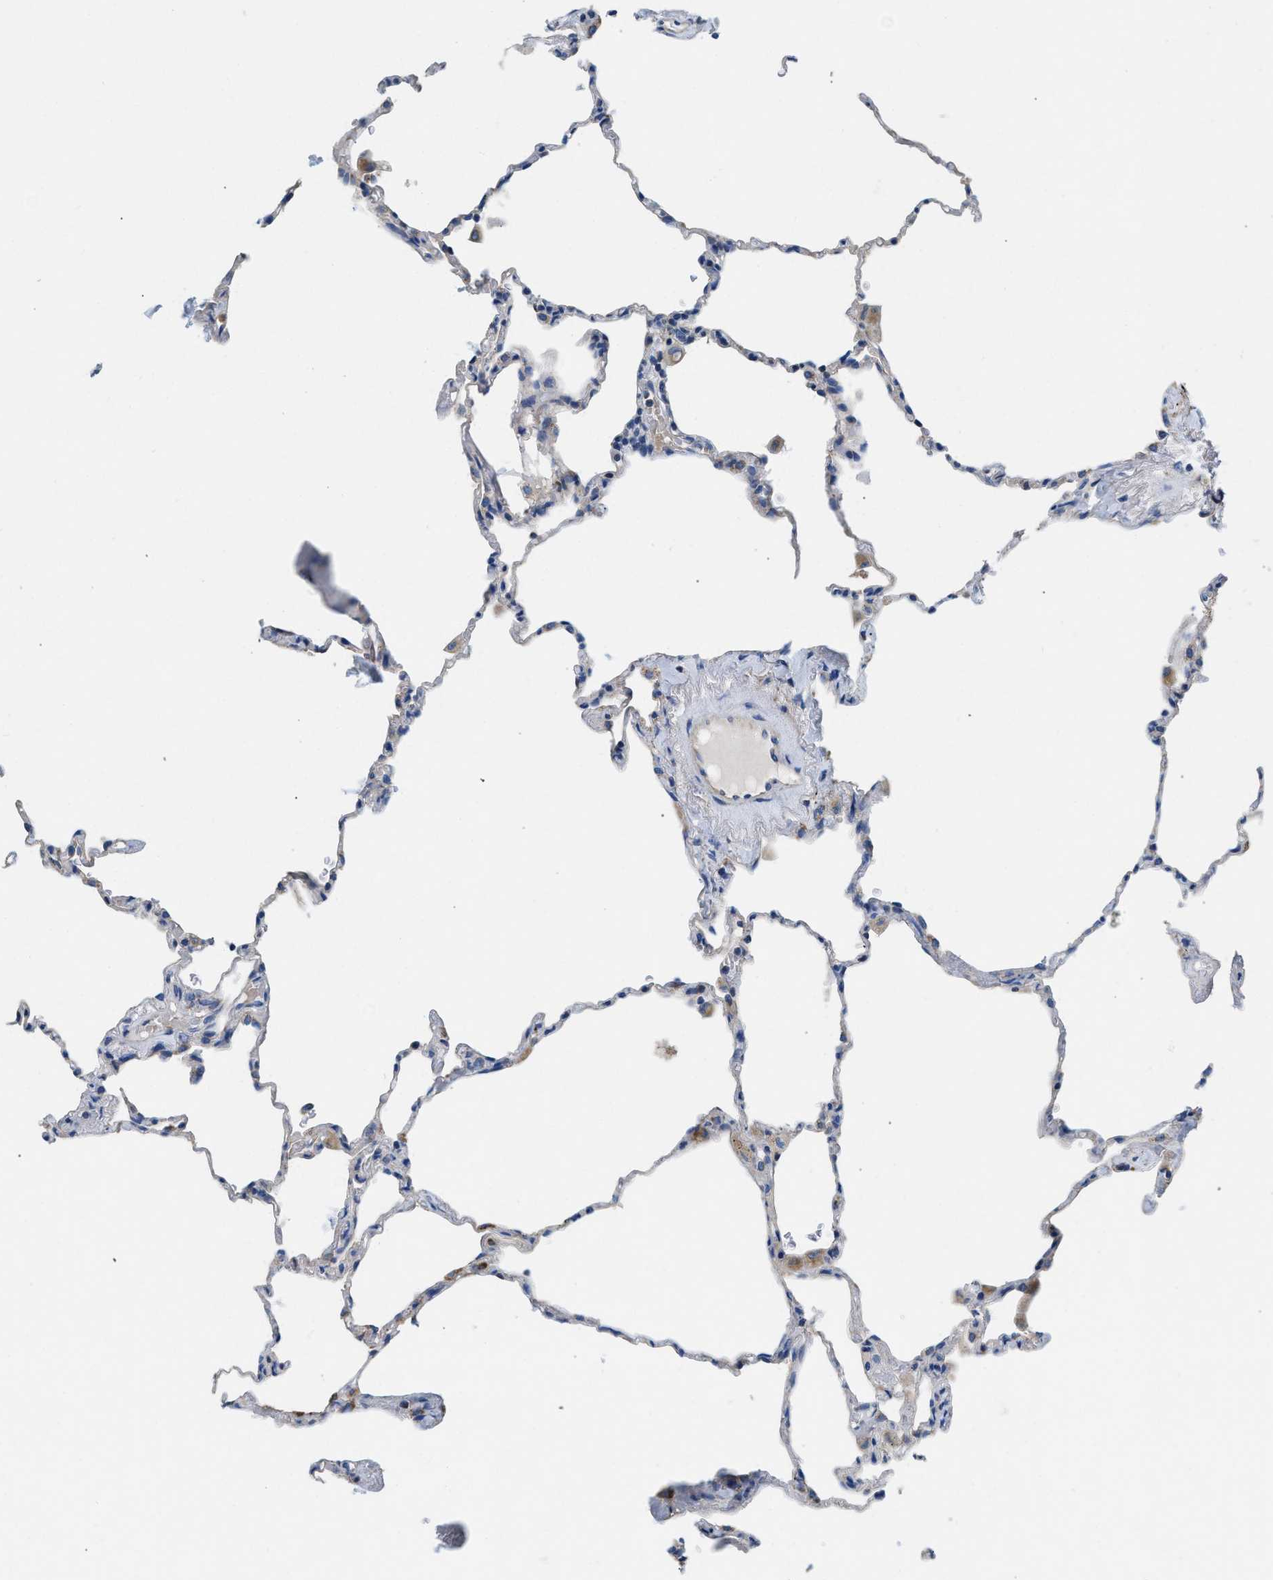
{"staining": {"intensity": "negative", "quantity": "none", "location": "none"}, "tissue": "lung", "cell_type": "Alveolar cells", "image_type": "normal", "snomed": [{"axis": "morphology", "description": "Normal tissue, NOS"}, {"axis": "topography", "description": "Lung"}], "caption": "This is an immunohistochemistry micrograph of normal human lung. There is no positivity in alveolar cells.", "gene": "SLC25A13", "patient": {"sex": "male", "age": 59}}